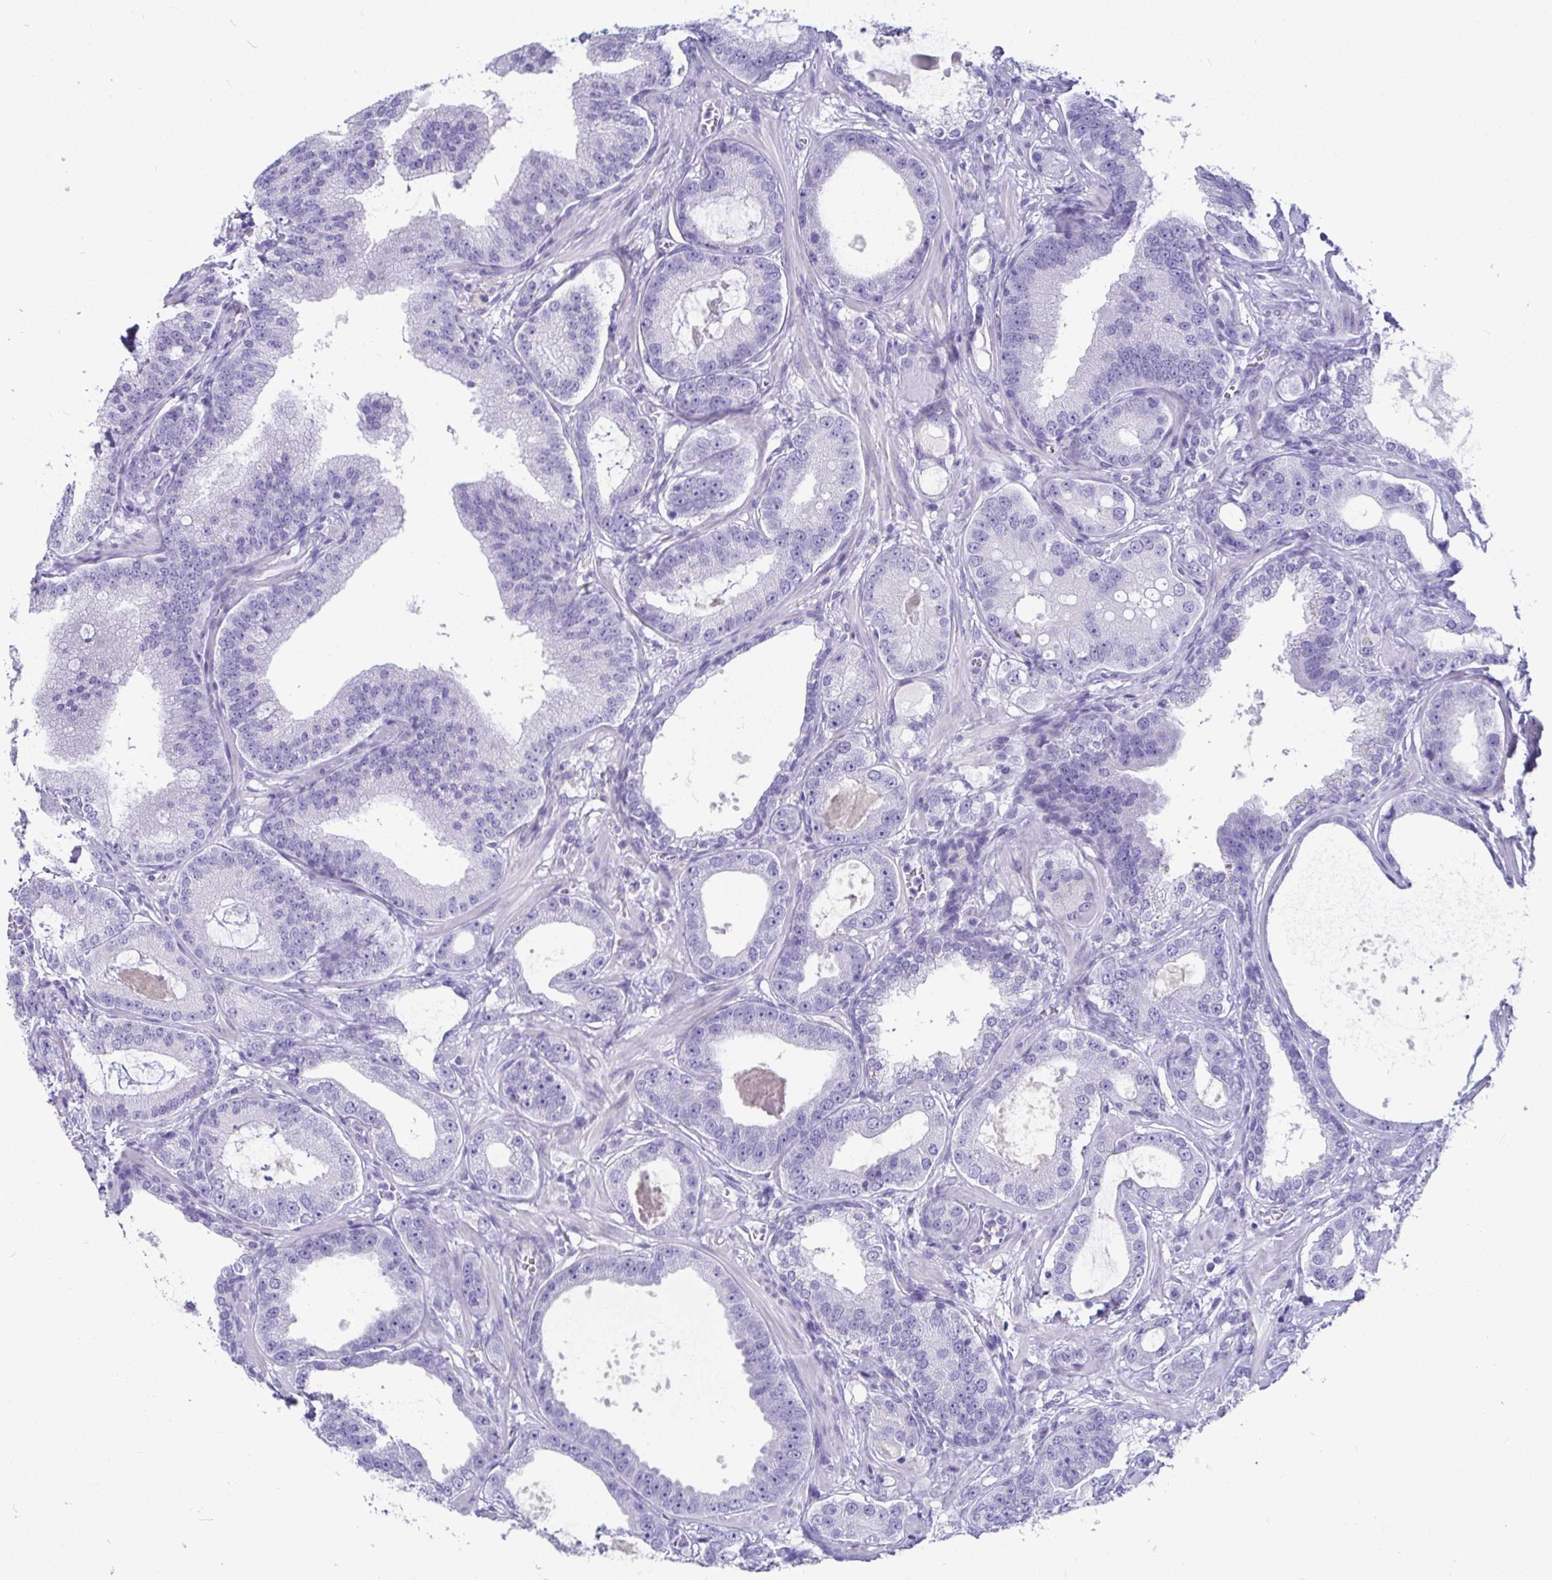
{"staining": {"intensity": "negative", "quantity": "none", "location": "none"}, "tissue": "prostate cancer", "cell_type": "Tumor cells", "image_type": "cancer", "snomed": [{"axis": "morphology", "description": "Adenocarcinoma, High grade"}, {"axis": "topography", "description": "Prostate"}], "caption": "Protein analysis of prostate cancer reveals no significant positivity in tumor cells. Brightfield microscopy of immunohistochemistry (IHC) stained with DAB (brown) and hematoxylin (blue), captured at high magnification.", "gene": "TMEM241", "patient": {"sex": "male", "age": 65}}